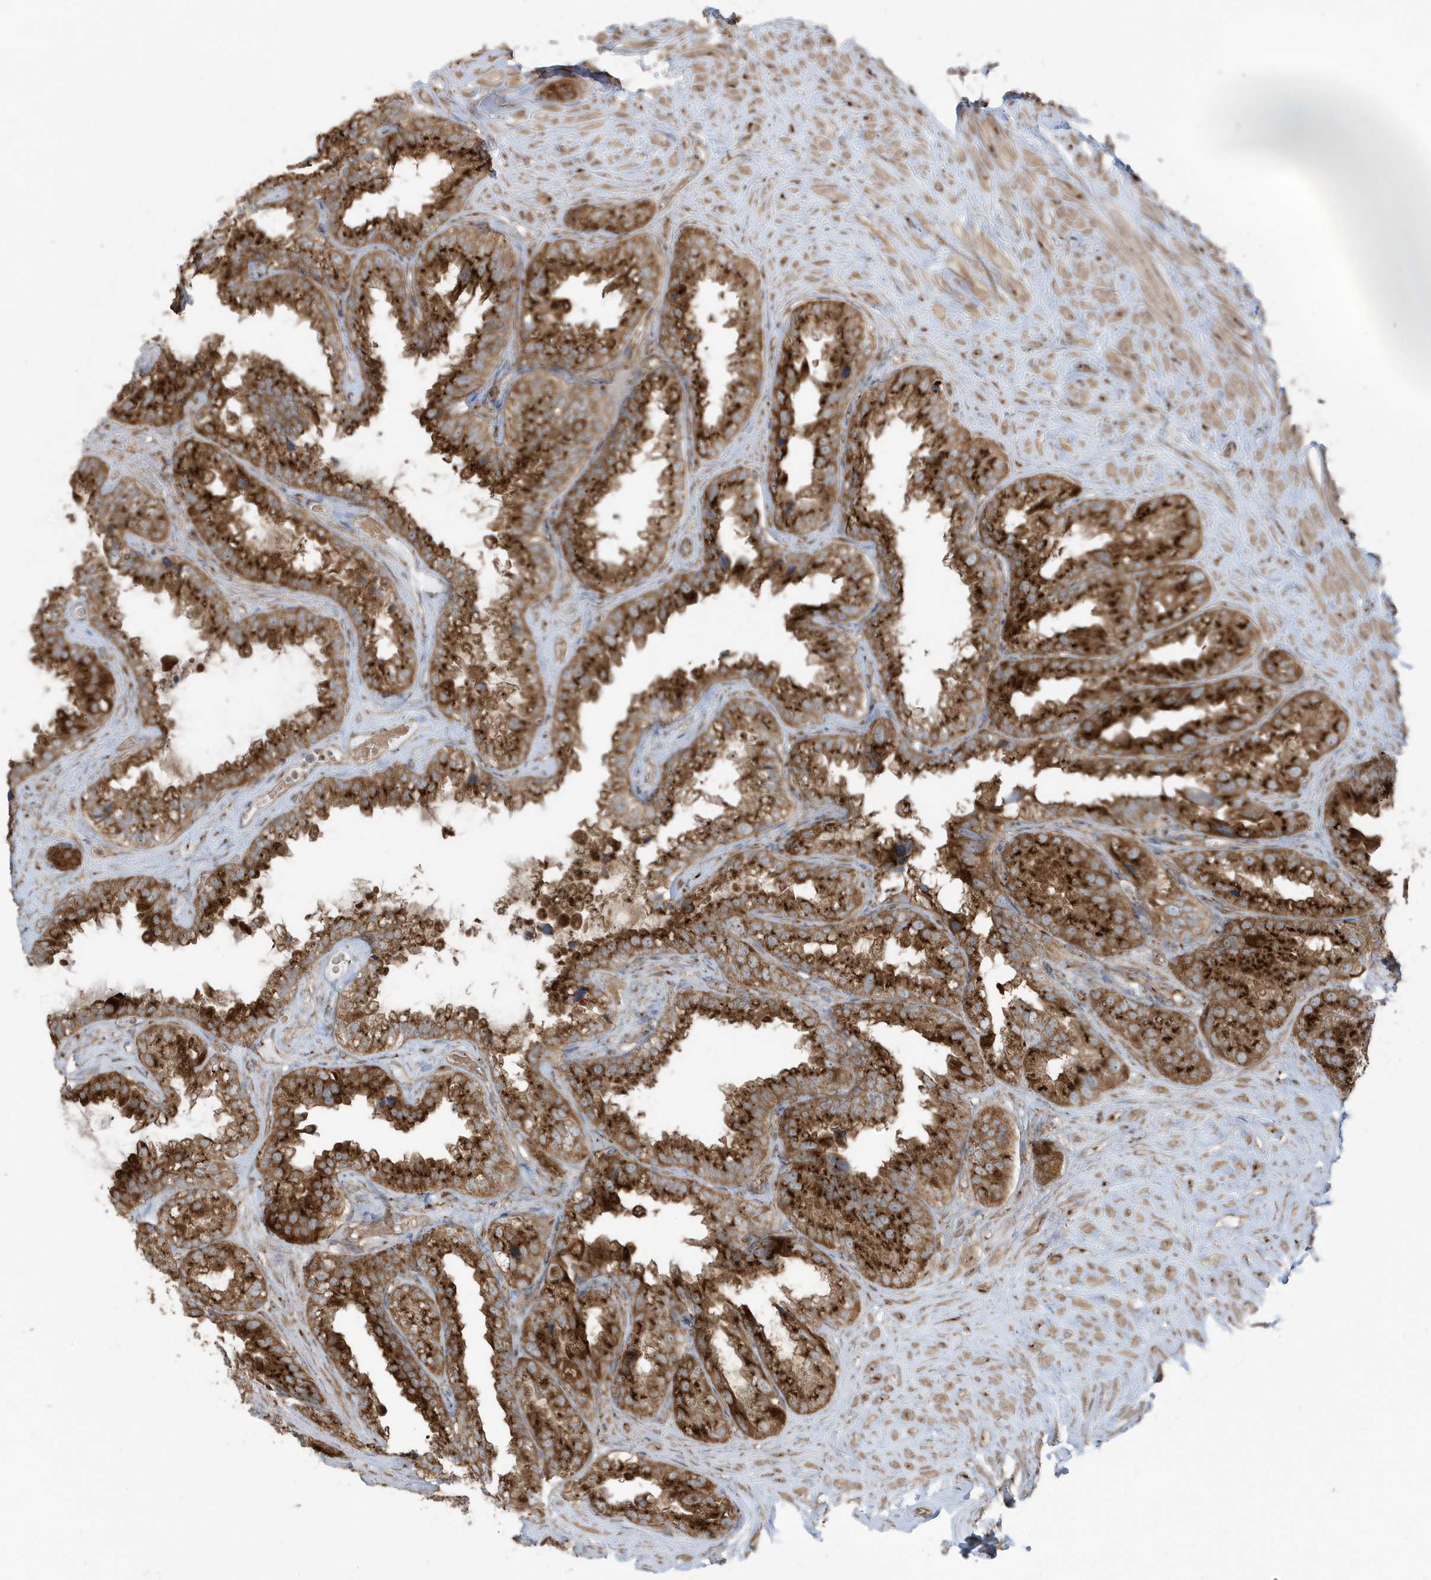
{"staining": {"intensity": "strong", "quantity": ">75%", "location": "cytoplasmic/membranous"}, "tissue": "seminal vesicle", "cell_type": "Glandular cells", "image_type": "normal", "snomed": [{"axis": "morphology", "description": "Normal tissue, NOS"}, {"axis": "topography", "description": "Seminal veicle"}], "caption": "Immunohistochemical staining of benign human seminal vesicle displays high levels of strong cytoplasmic/membranous staining in approximately >75% of glandular cells.", "gene": "GOLGA4", "patient": {"sex": "male", "age": 80}}